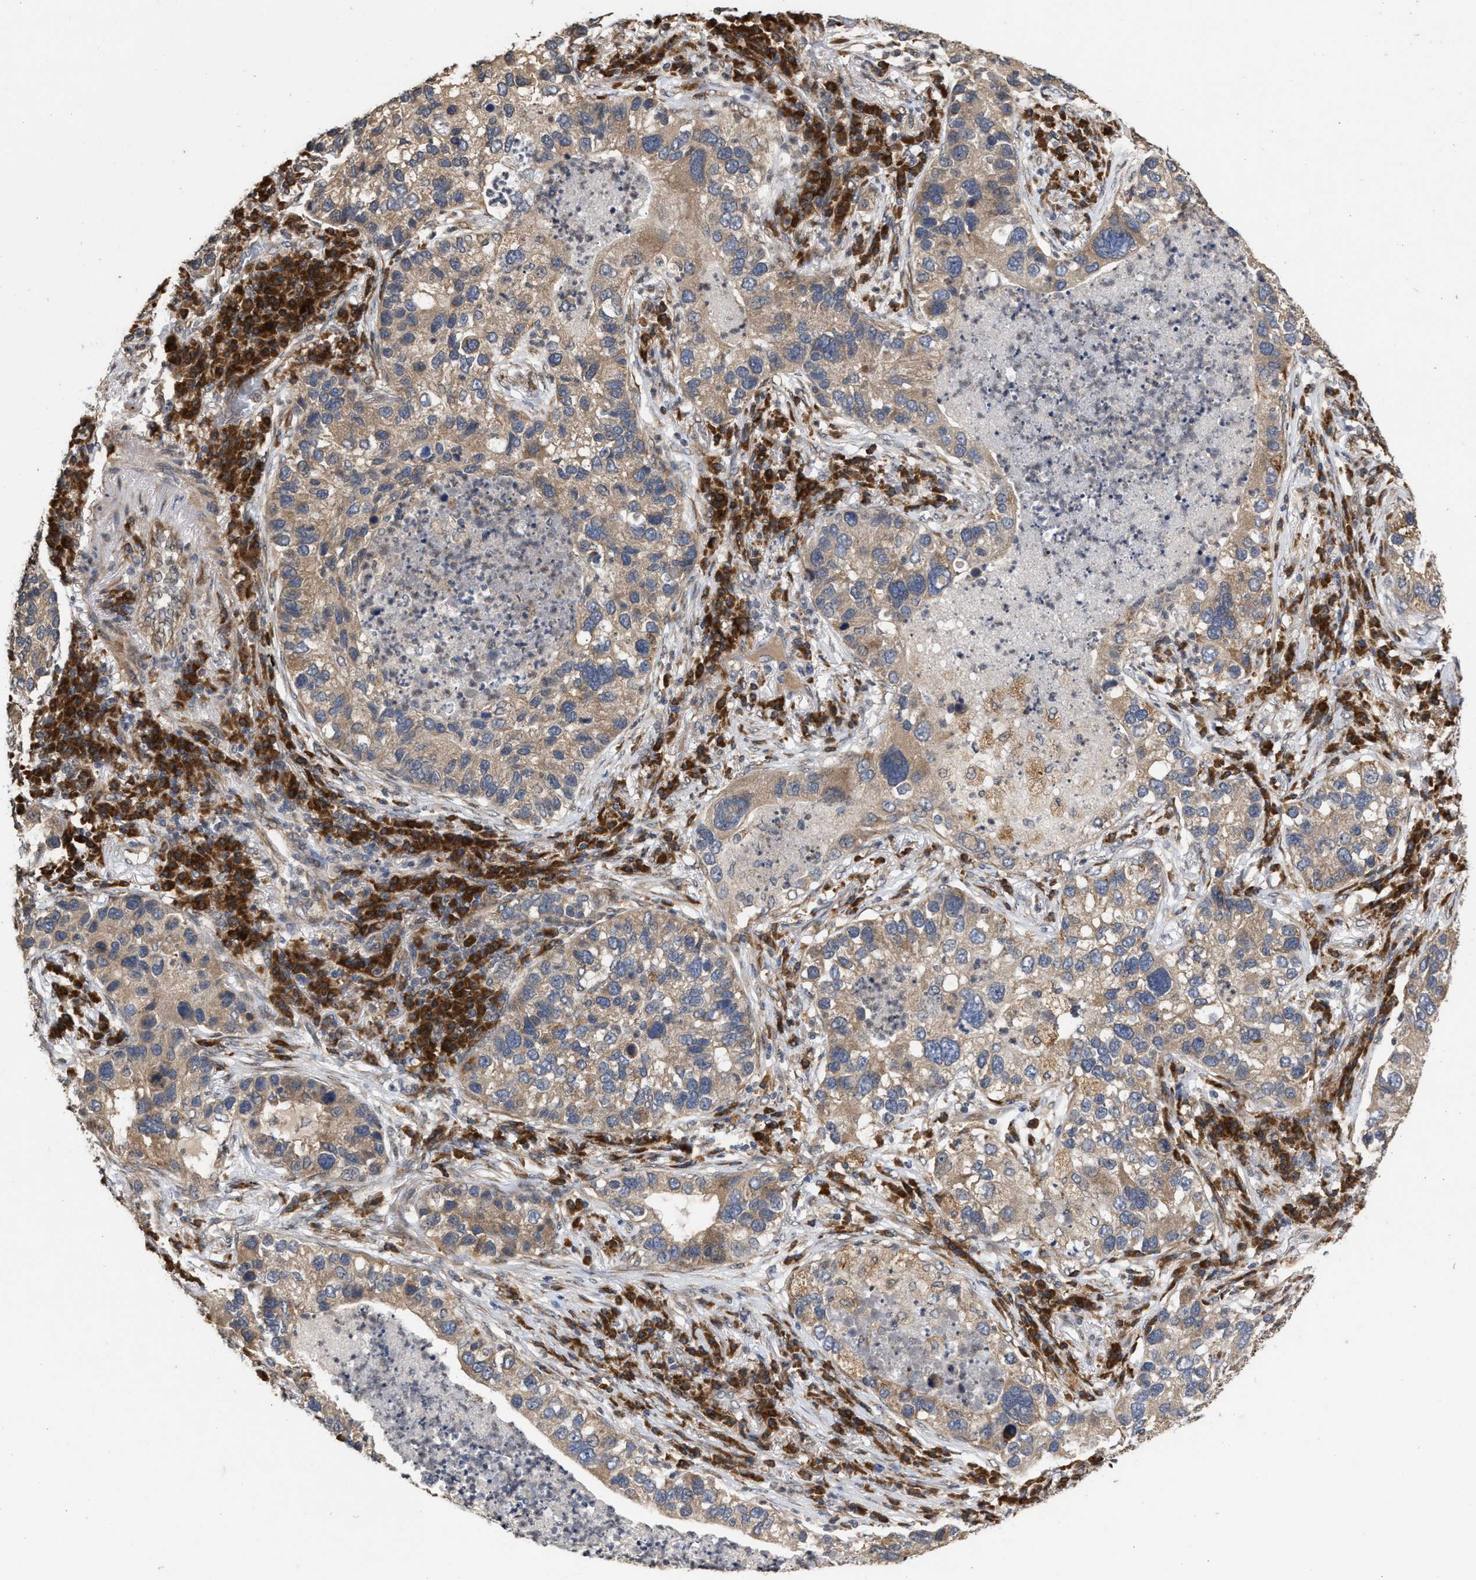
{"staining": {"intensity": "weak", "quantity": ">75%", "location": "cytoplasmic/membranous"}, "tissue": "lung cancer", "cell_type": "Tumor cells", "image_type": "cancer", "snomed": [{"axis": "morphology", "description": "Normal tissue, NOS"}, {"axis": "morphology", "description": "Adenocarcinoma, NOS"}, {"axis": "topography", "description": "Bronchus"}, {"axis": "topography", "description": "Lung"}], "caption": "Lung adenocarcinoma stained with immunohistochemistry displays weak cytoplasmic/membranous positivity in about >75% of tumor cells.", "gene": "SAR1A", "patient": {"sex": "male", "age": 54}}